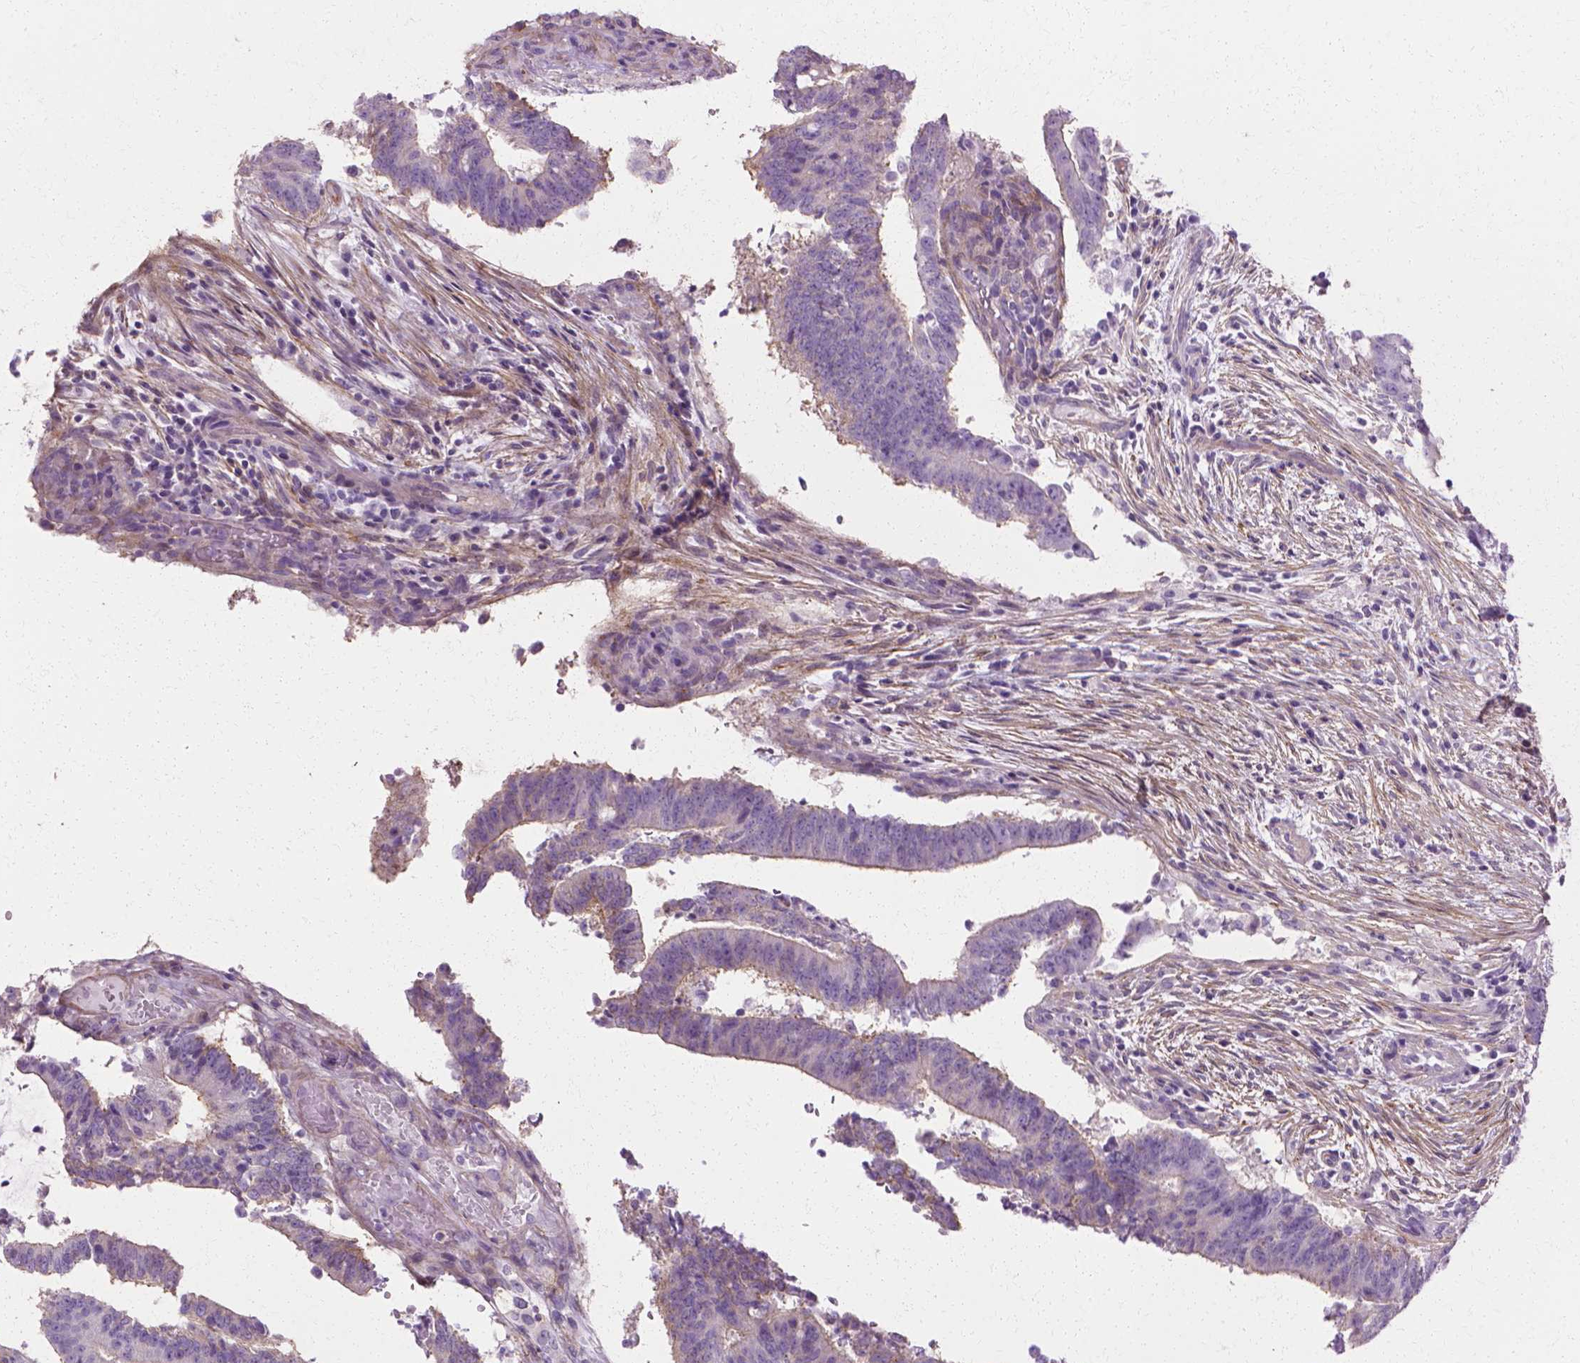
{"staining": {"intensity": "weak", "quantity": "<25%", "location": "cytoplasmic/membranous"}, "tissue": "colorectal cancer", "cell_type": "Tumor cells", "image_type": "cancer", "snomed": [{"axis": "morphology", "description": "Adenocarcinoma, NOS"}, {"axis": "topography", "description": "Colon"}], "caption": "Image shows no protein staining in tumor cells of adenocarcinoma (colorectal) tissue.", "gene": "CFAP157", "patient": {"sex": "female", "age": 43}}